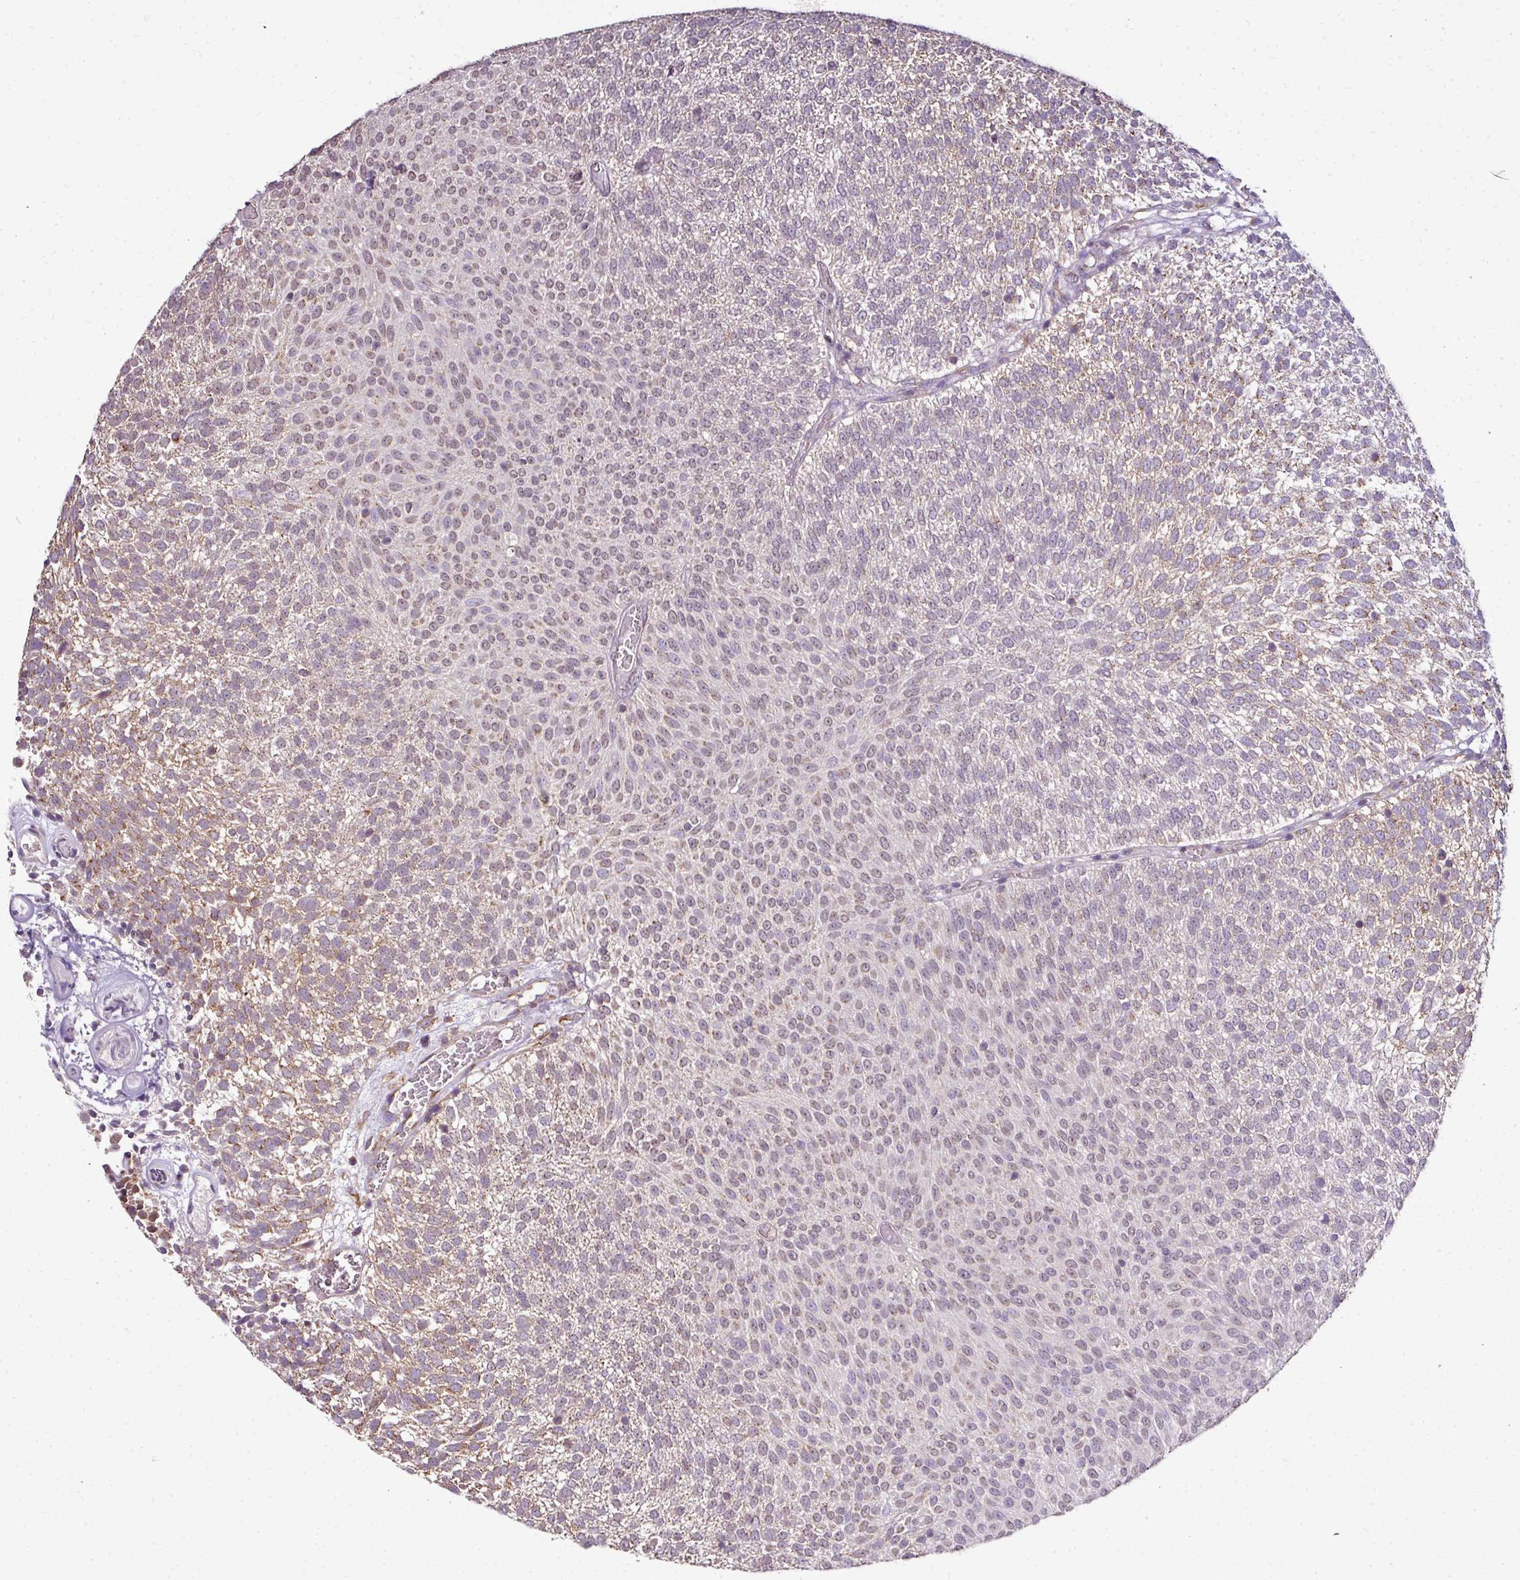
{"staining": {"intensity": "moderate", "quantity": ">75%", "location": "cytoplasmic/membranous,nuclear"}, "tissue": "urothelial cancer", "cell_type": "Tumor cells", "image_type": "cancer", "snomed": [{"axis": "morphology", "description": "Urothelial carcinoma, Low grade"}, {"axis": "topography", "description": "Urinary bladder"}], "caption": "Brown immunohistochemical staining in human urothelial cancer displays moderate cytoplasmic/membranous and nuclear positivity in approximately >75% of tumor cells. (DAB IHC with brightfield microscopy, high magnification).", "gene": "JPH2", "patient": {"sex": "female", "age": 79}}